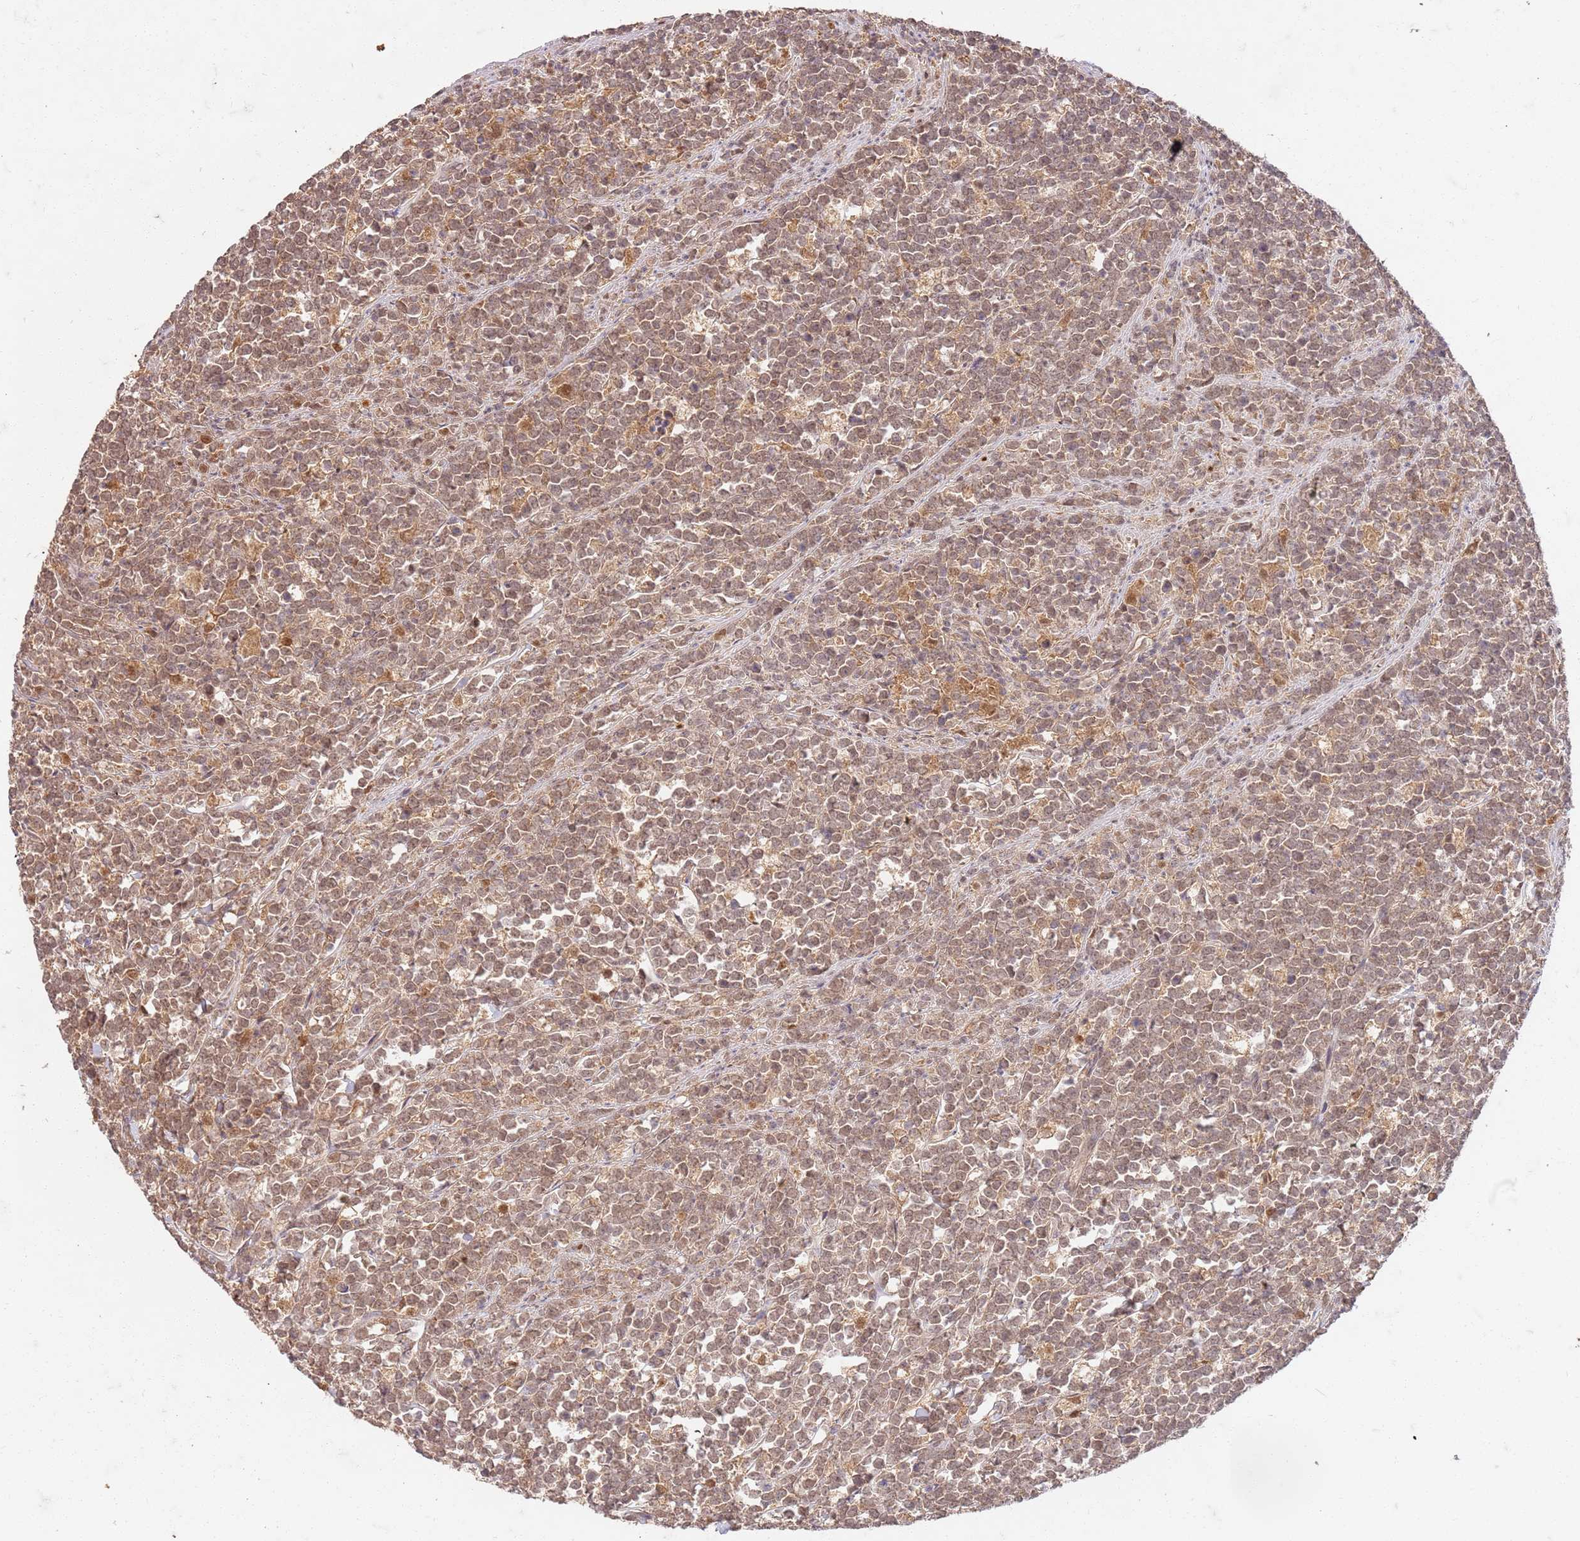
{"staining": {"intensity": "moderate", "quantity": ">75%", "location": "cytoplasmic/membranous,nuclear"}, "tissue": "lymphoma", "cell_type": "Tumor cells", "image_type": "cancer", "snomed": [{"axis": "morphology", "description": "Malignant lymphoma, non-Hodgkin's type, High grade"}, {"axis": "topography", "description": "Small intestine"}, {"axis": "topography", "description": "Colon"}], "caption": "Human high-grade malignant lymphoma, non-Hodgkin's type stained for a protein (brown) exhibits moderate cytoplasmic/membranous and nuclear positive expression in about >75% of tumor cells.", "gene": "UBE3A", "patient": {"sex": "male", "age": 8}}